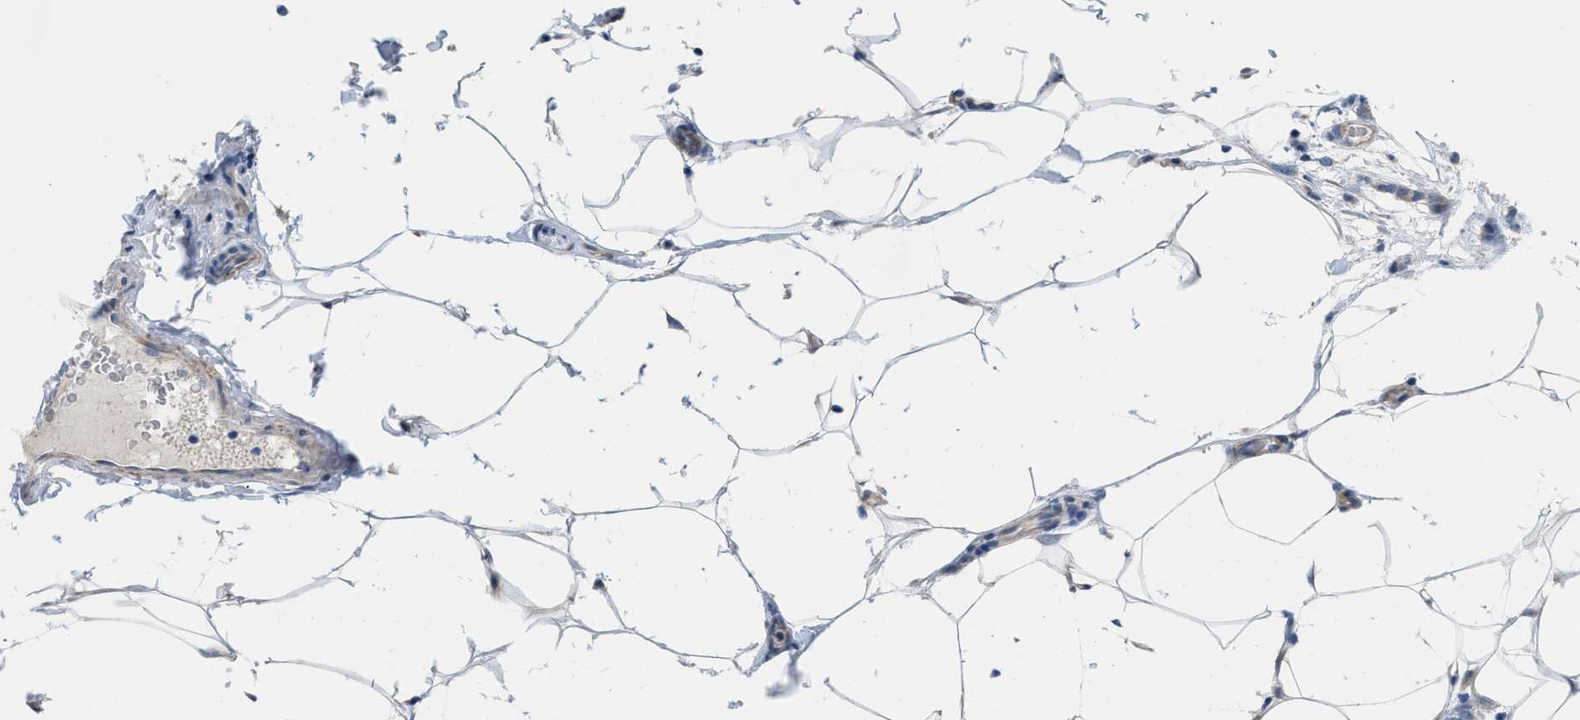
{"staining": {"intensity": "negative", "quantity": "none", "location": "none"}, "tissue": "breast cancer", "cell_type": "Tumor cells", "image_type": "cancer", "snomed": [{"axis": "morphology", "description": "Lobular carcinoma"}, {"axis": "topography", "description": "Skin"}, {"axis": "topography", "description": "Breast"}], "caption": "Human breast cancer stained for a protein using immunohistochemistry displays no staining in tumor cells.", "gene": "MPP3", "patient": {"sex": "female", "age": 46}}